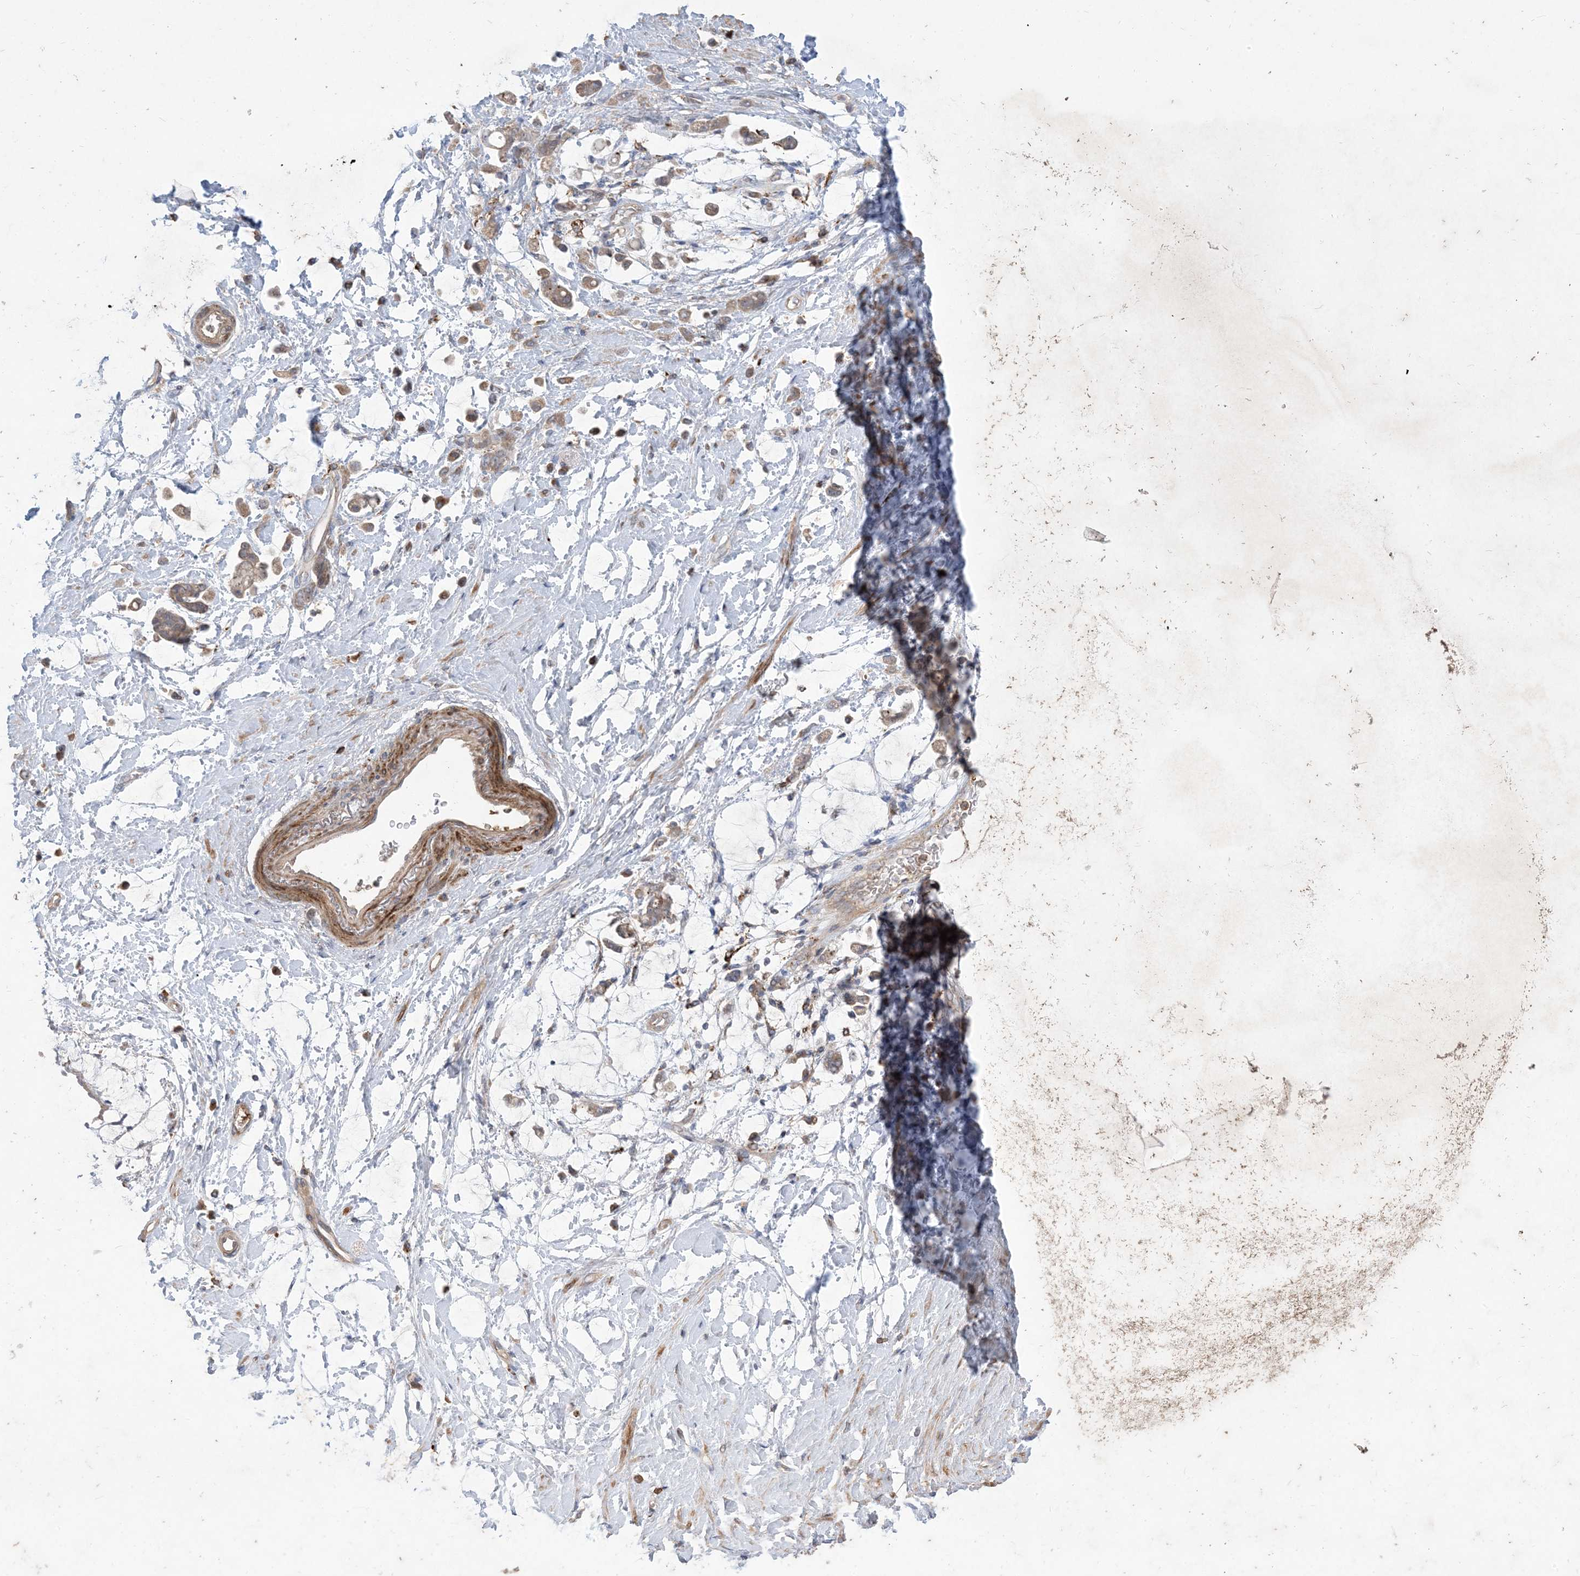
{"staining": {"intensity": "weak", "quantity": "25%-75%", "location": "cytoplasmic/membranous"}, "tissue": "stomach cancer", "cell_type": "Tumor cells", "image_type": "cancer", "snomed": [{"axis": "morphology", "description": "Adenocarcinoma, NOS"}, {"axis": "topography", "description": "Stomach"}], "caption": "Protein staining shows weak cytoplasmic/membranous positivity in approximately 25%-75% of tumor cells in stomach cancer (adenocarcinoma).", "gene": "MASP2", "patient": {"sex": "female", "age": 60}}